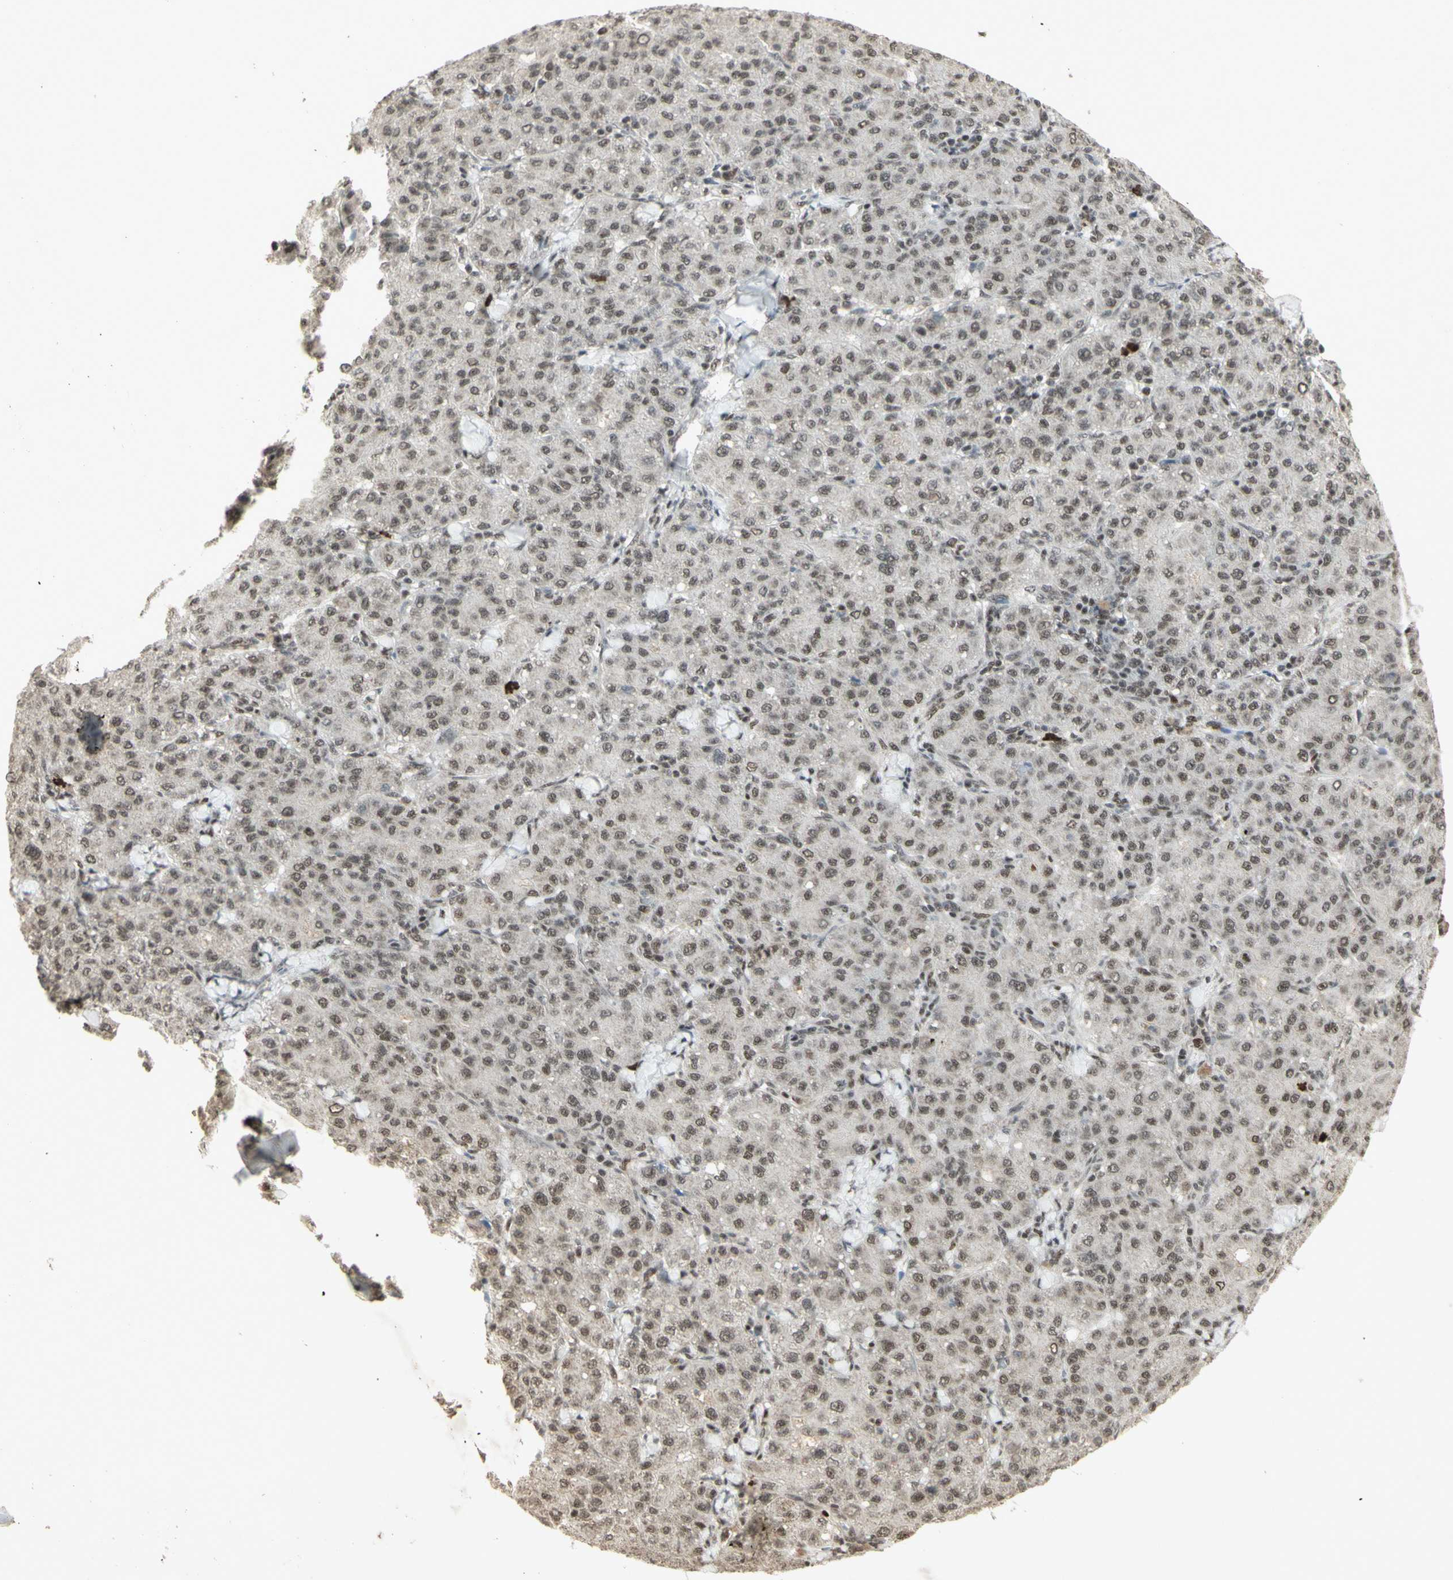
{"staining": {"intensity": "weak", "quantity": ">75%", "location": "nuclear"}, "tissue": "liver cancer", "cell_type": "Tumor cells", "image_type": "cancer", "snomed": [{"axis": "morphology", "description": "Carcinoma, Hepatocellular, NOS"}, {"axis": "topography", "description": "Liver"}], "caption": "Tumor cells display low levels of weak nuclear expression in approximately >75% of cells in liver cancer (hepatocellular carcinoma). (brown staining indicates protein expression, while blue staining denotes nuclei).", "gene": "CCNT1", "patient": {"sex": "male", "age": 65}}